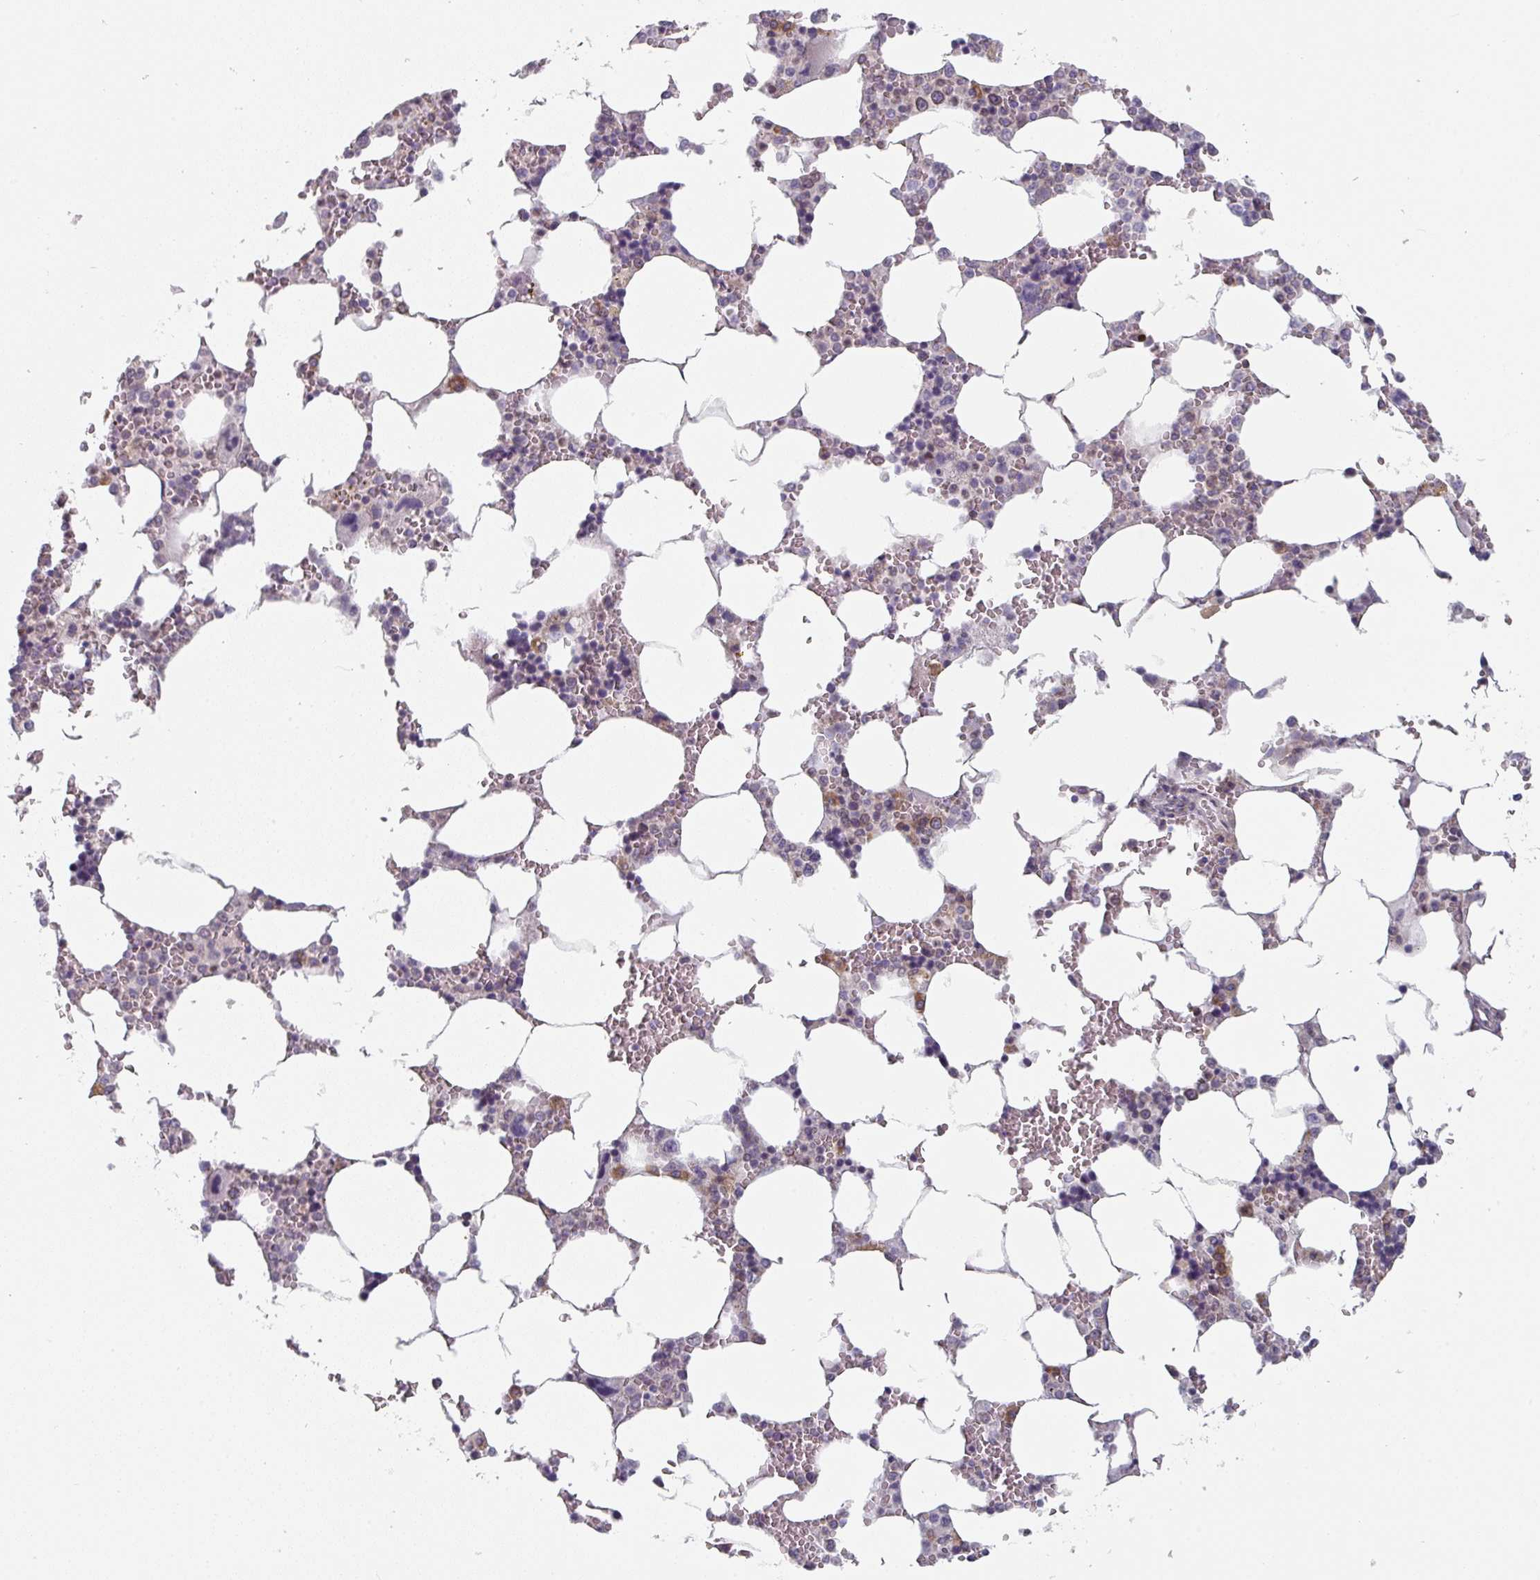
{"staining": {"intensity": "moderate", "quantity": "<25%", "location": "cytoplasmic/membranous"}, "tissue": "bone marrow", "cell_type": "Hematopoietic cells", "image_type": "normal", "snomed": [{"axis": "morphology", "description": "Normal tissue, NOS"}, {"axis": "topography", "description": "Bone marrow"}], "caption": "About <25% of hematopoietic cells in unremarkable bone marrow demonstrate moderate cytoplasmic/membranous protein staining as visualized by brown immunohistochemical staining.", "gene": "TAPT1", "patient": {"sex": "male", "age": 64}}